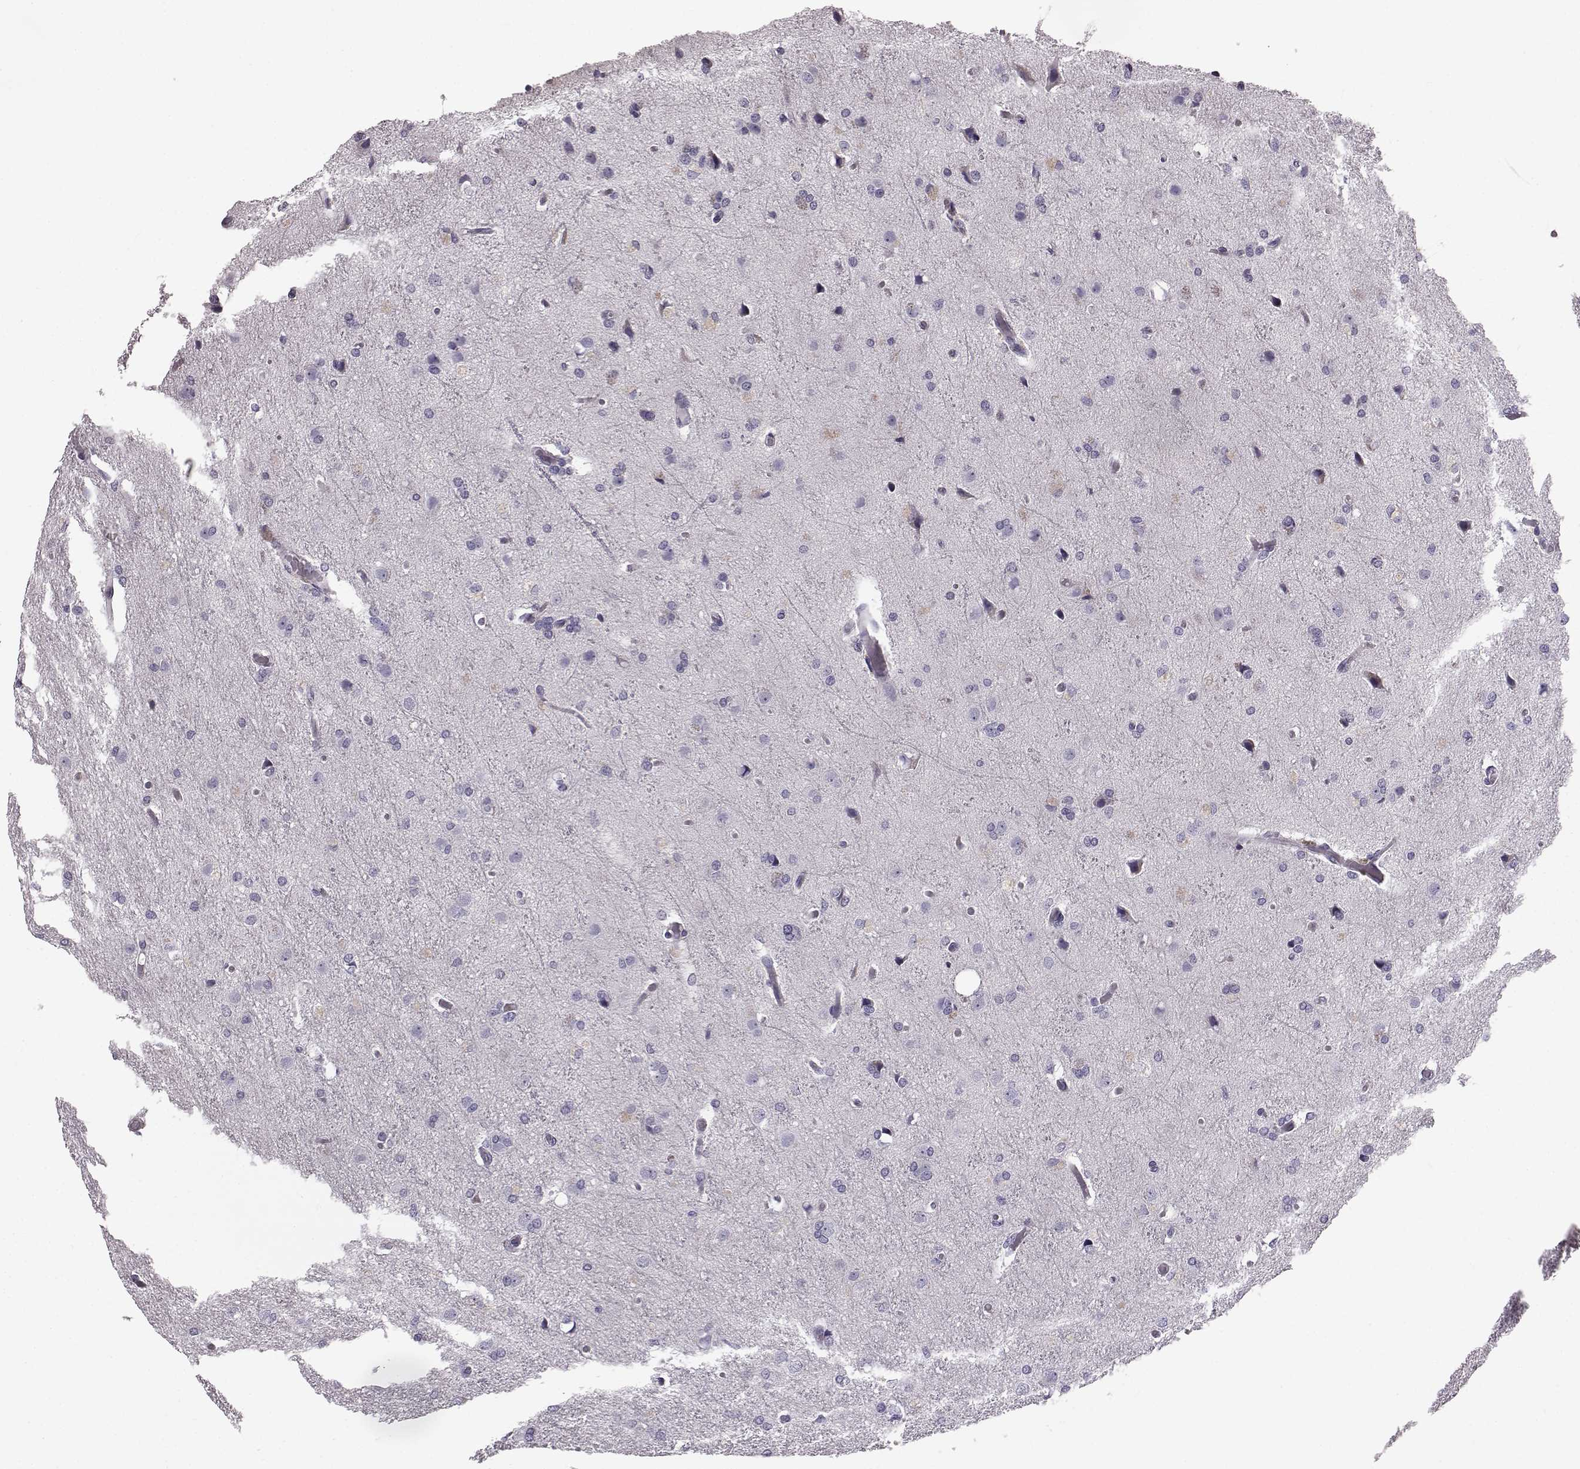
{"staining": {"intensity": "negative", "quantity": "none", "location": "none"}, "tissue": "glioma", "cell_type": "Tumor cells", "image_type": "cancer", "snomed": [{"axis": "morphology", "description": "Glioma, malignant, High grade"}, {"axis": "topography", "description": "Brain"}], "caption": "The IHC histopathology image has no significant expression in tumor cells of glioma tissue.", "gene": "ODAD4", "patient": {"sex": "male", "age": 68}}